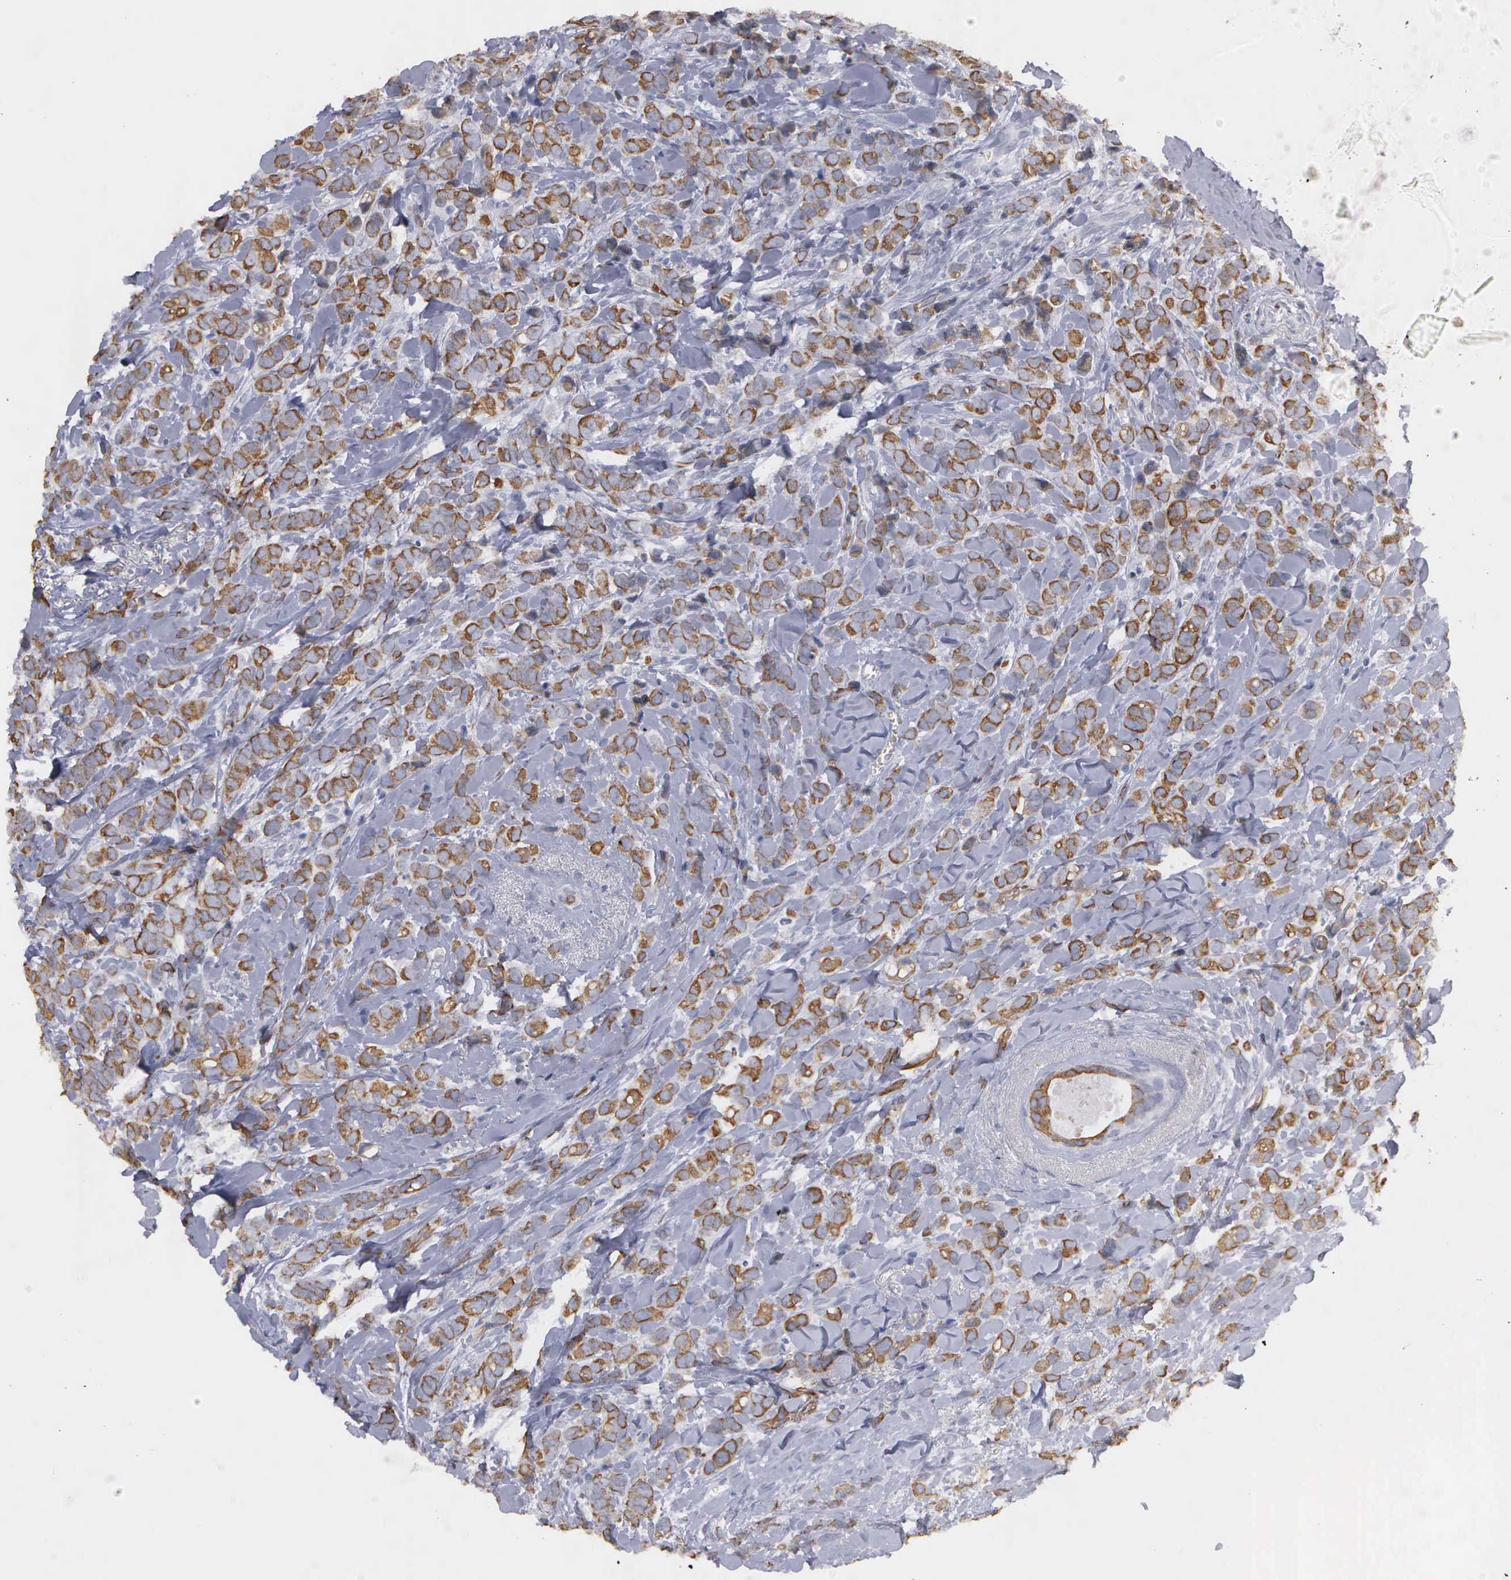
{"staining": {"intensity": "moderate", "quantity": "25%-75%", "location": "cytoplasmic/membranous"}, "tissue": "breast cancer", "cell_type": "Tumor cells", "image_type": "cancer", "snomed": [{"axis": "morphology", "description": "Lobular carcinoma"}, {"axis": "topography", "description": "Breast"}], "caption": "Breast cancer was stained to show a protein in brown. There is medium levels of moderate cytoplasmic/membranous positivity in about 25%-75% of tumor cells. (DAB (3,3'-diaminobenzidine) IHC, brown staining for protein, blue staining for nuclei).", "gene": "WDR89", "patient": {"sex": "female", "age": 57}}